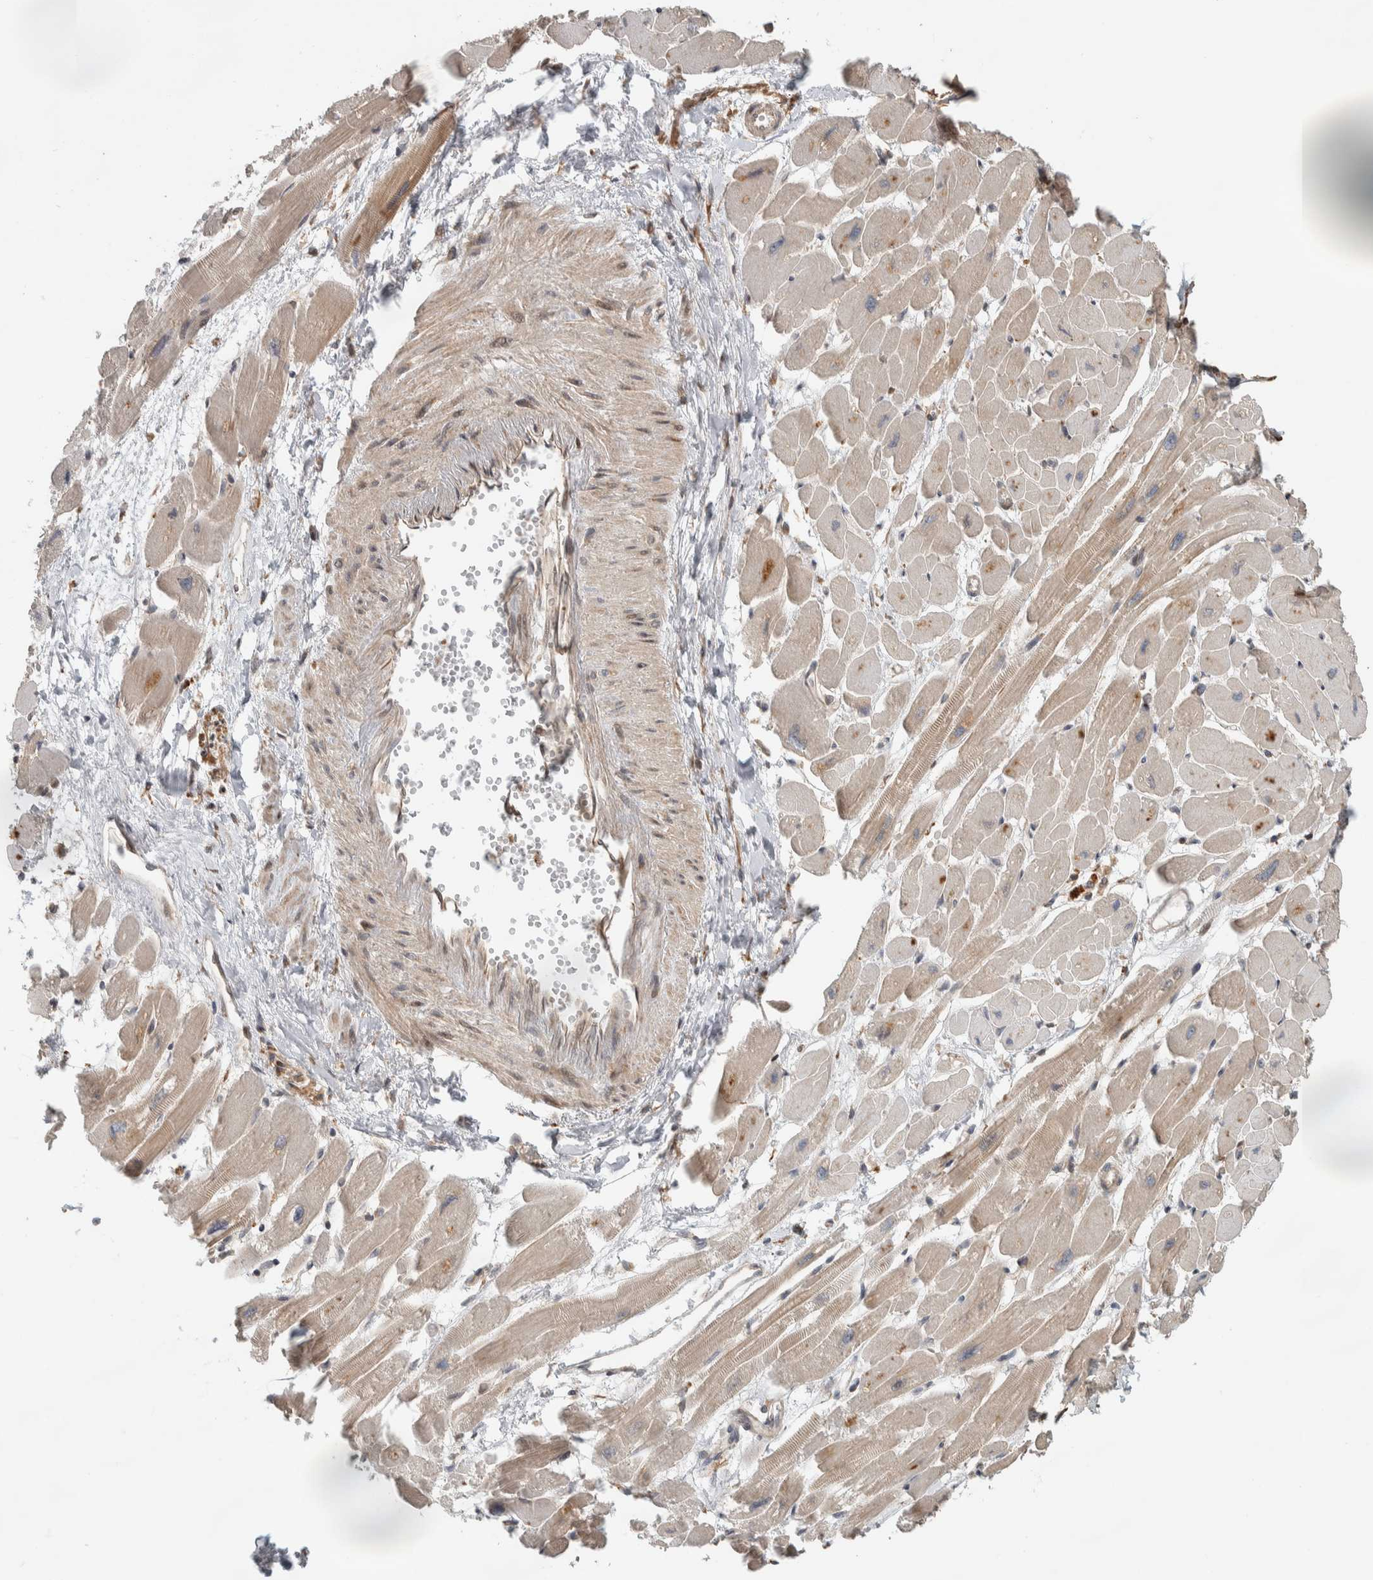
{"staining": {"intensity": "moderate", "quantity": ">75%", "location": "cytoplasmic/membranous"}, "tissue": "heart muscle", "cell_type": "Cardiomyocytes", "image_type": "normal", "snomed": [{"axis": "morphology", "description": "Normal tissue, NOS"}, {"axis": "topography", "description": "Heart"}], "caption": "IHC (DAB) staining of unremarkable heart muscle displays moderate cytoplasmic/membranous protein staining in approximately >75% of cardiomyocytes.", "gene": "CNTROB", "patient": {"sex": "female", "age": 54}}